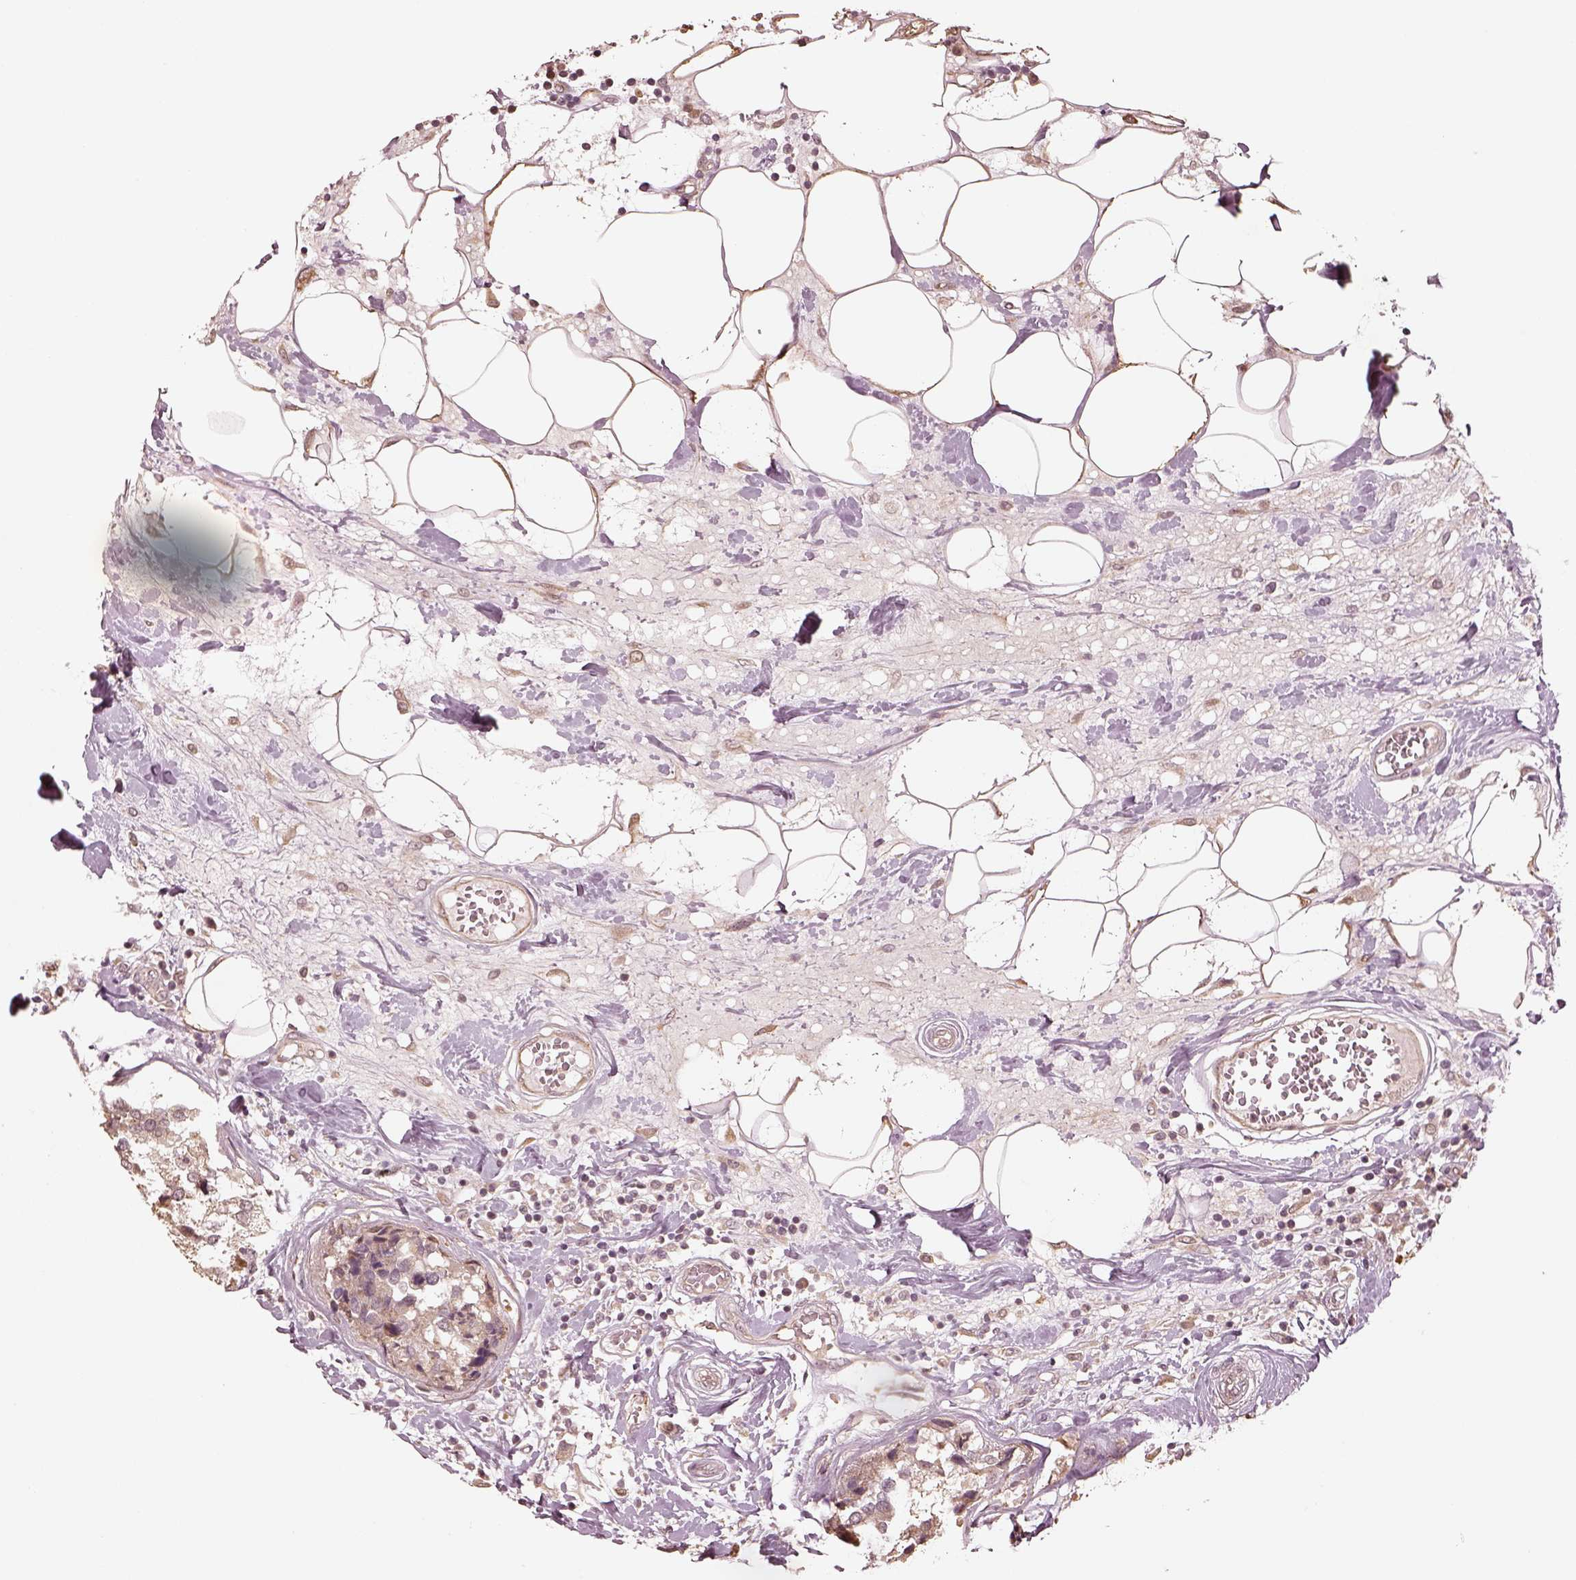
{"staining": {"intensity": "weak", "quantity": ">75%", "location": "cytoplasmic/membranous"}, "tissue": "breast cancer", "cell_type": "Tumor cells", "image_type": "cancer", "snomed": [{"axis": "morphology", "description": "Lobular carcinoma"}, {"axis": "topography", "description": "Breast"}], "caption": "About >75% of tumor cells in lobular carcinoma (breast) show weak cytoplasmic/membranous protein staining as visualized by brown immunohistochemical staining.", "gene": "CRB1", "patient": {"sex": "female", "age": 59}}